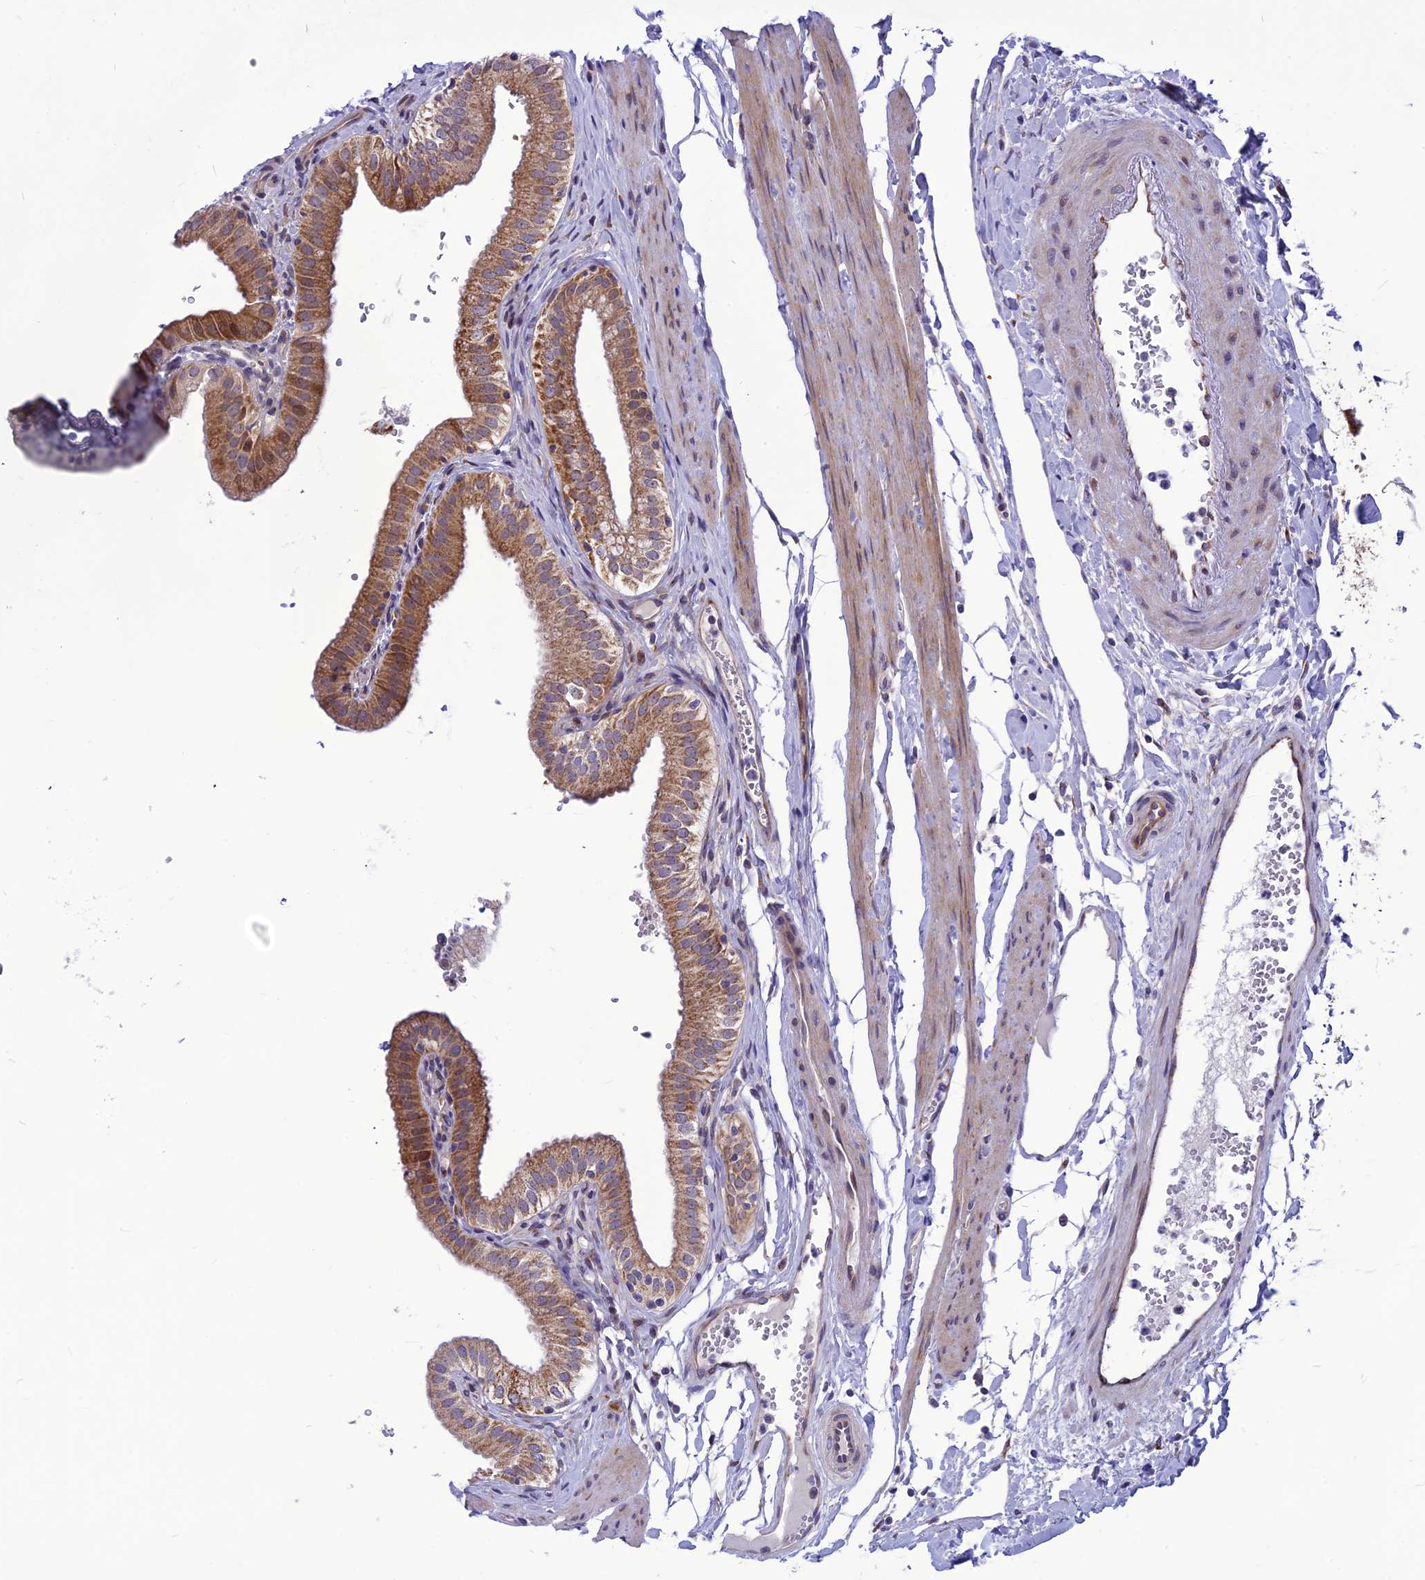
{"staining": {"intensity": "moderate", "quantity": "25%-75%", "location": "cytoplasmic/membranous"}, "tissue": "gallbladder", "cell_type": "Glandular cells", "image_type": "normal", "snomed": [{"axis": "morphology", "description": "Normal tissue, NOS"}, {"axis": "topography", "description": "Gallbladder"}], "caption": "Glandular cells reveal medium levels of moderate cytoplasmic/membranous expression in about 25%-75% of cells in unremarkable human gallbladder.", "gene": "PSMF1", "patient": {"sex": "female", "age": 61}}